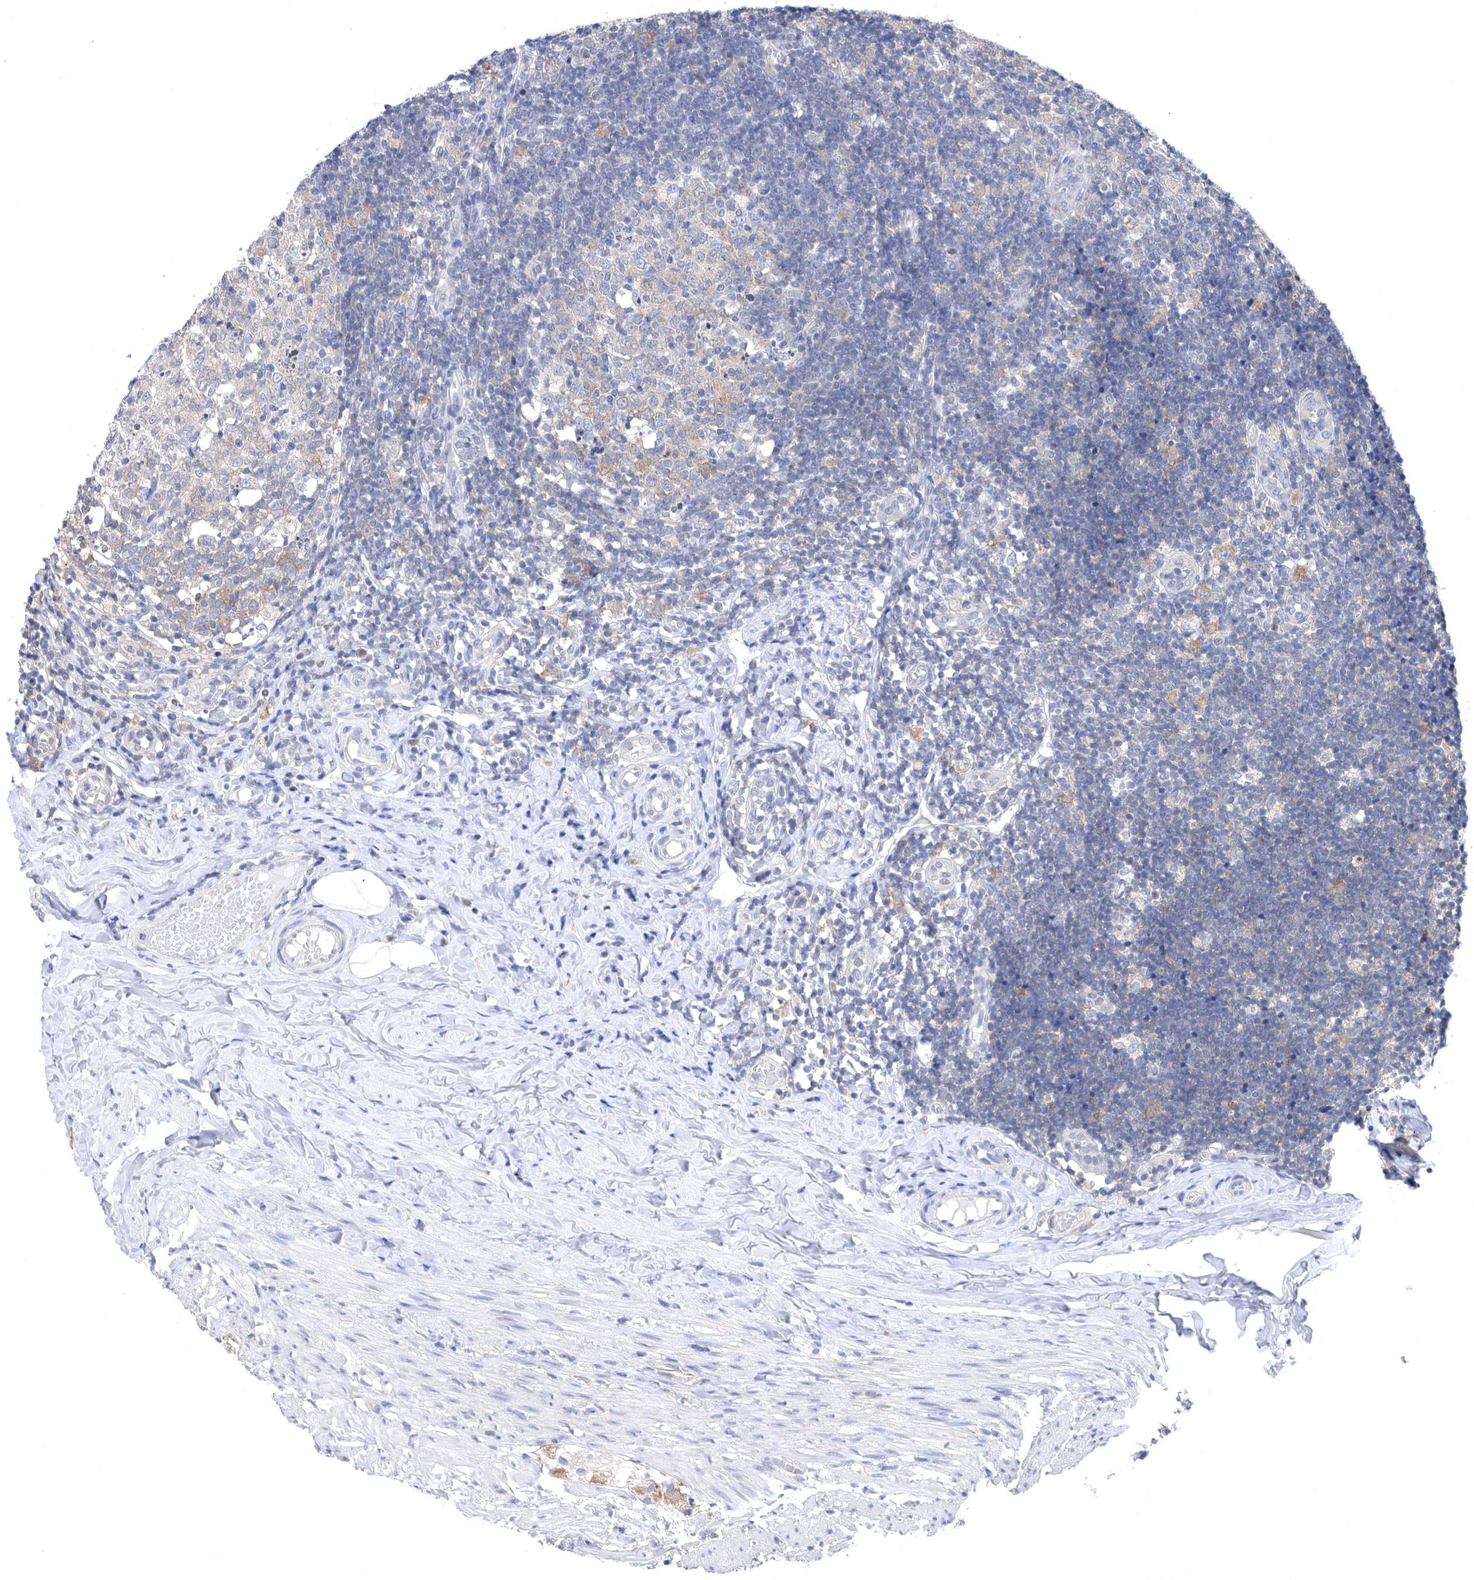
{"staining": {"intensity": "negative", "quantity": "none", "location": "none"}, "tissue": "appendix", "cell_type": "Glandular cells", "image_type": "normal", "snomed": [{"axis": "morphology", "description": "Normal tissue, NOS"}, {"axis": "topography", "description": "Appendix"}], "caption": "Immunohistochemistry photomicrograph of normal human appendix stained for a protein (brown), which demonstrates no staining in glandular cells. The staining was performed using DAB (3,3'-diaminobenzidine) to visualize the protein expression in brown, while the nuclei were stained in blue with hematoxylin (Magnification: 20x).", "gene": "CCT4", "patient": {"sex": "male", "age": 8}}